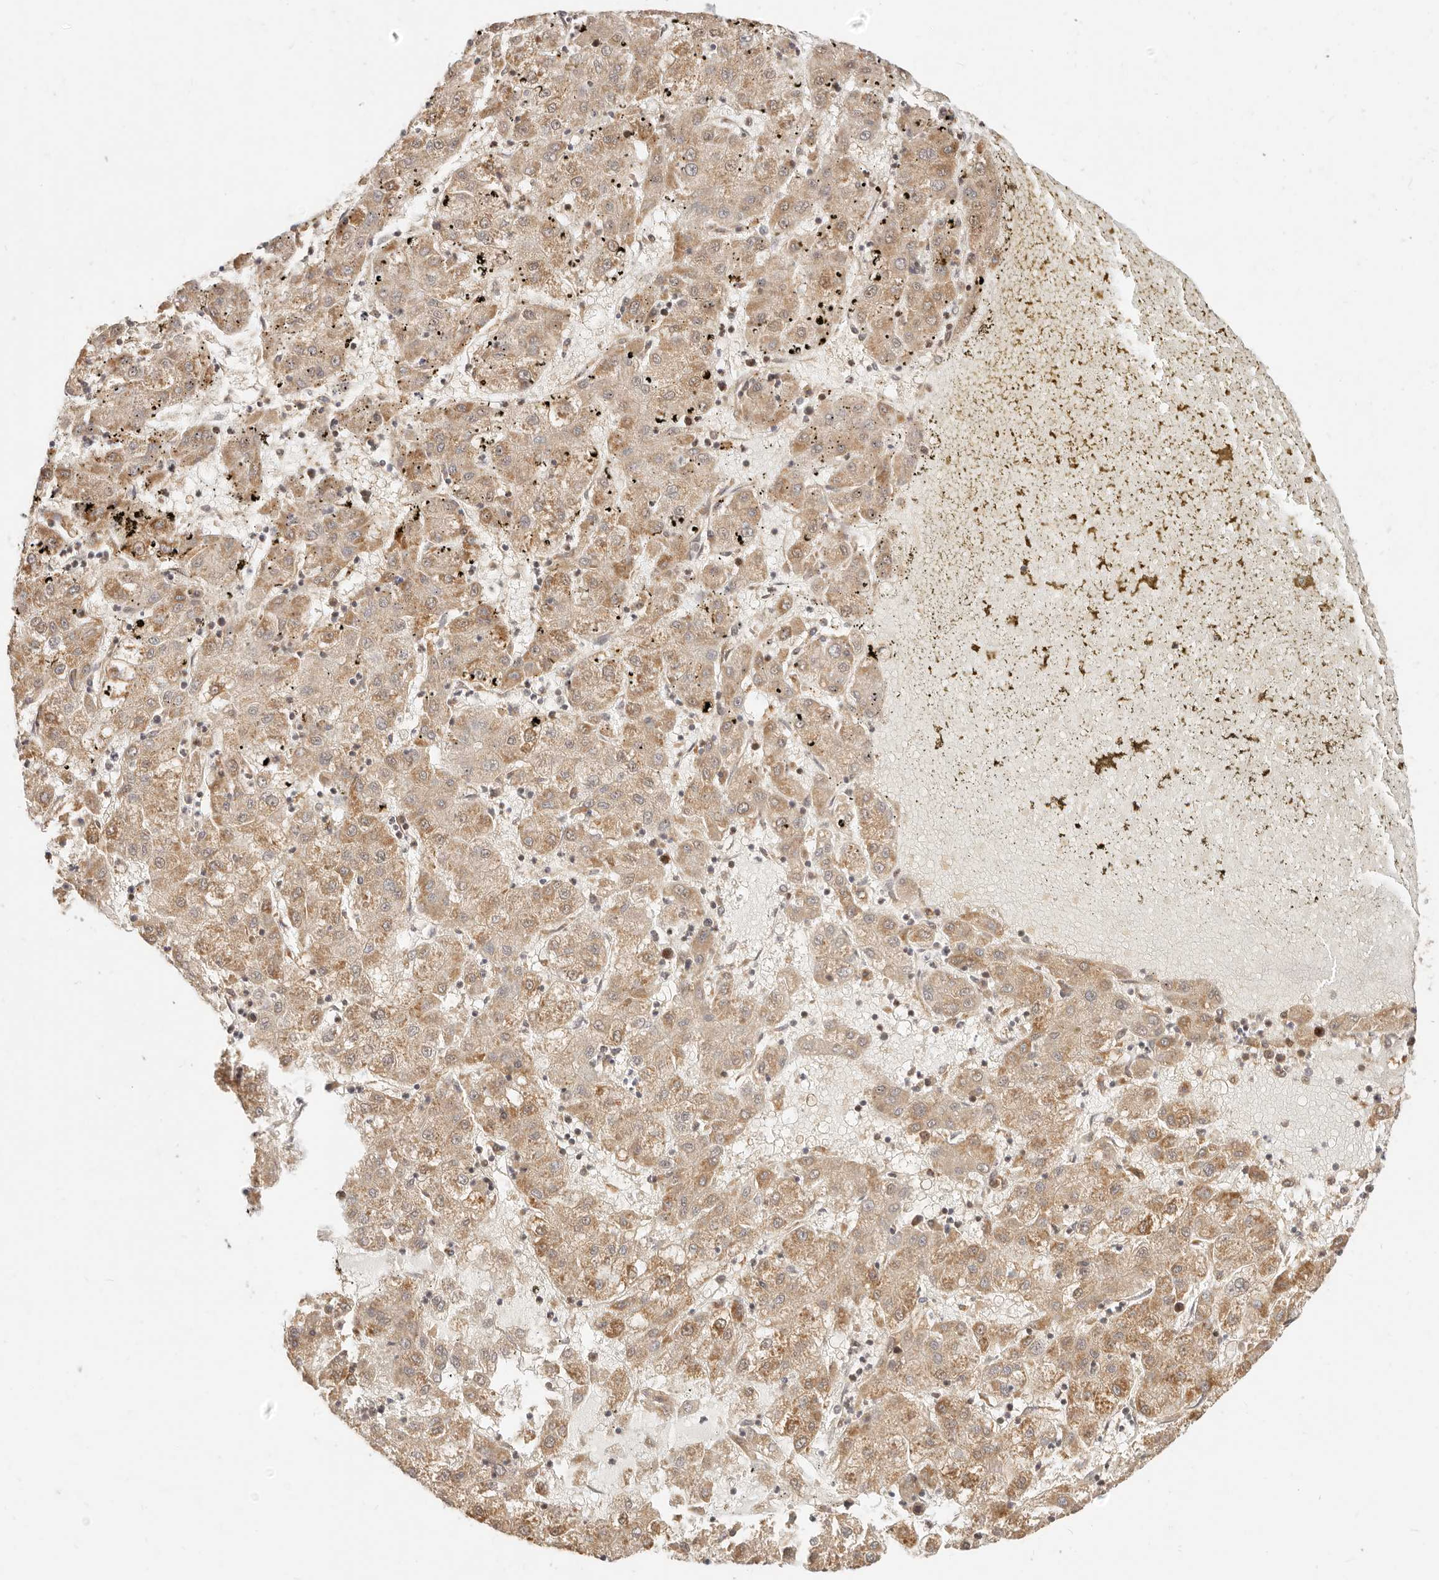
{"staining": {"intensity": "moderate", "quantity": ">75%", "location": "cytoplasmic/membranous"}, "tissue": "liver cancer", "cell_type": "Tumor cells", "image_type": "cancer", "snomed": [{"axis": "morphology", "description": "Carcinoma, Hepatocellular, NOS"}, {"axis": "topography", "description": "Liver"}], "caption": "Liver cancer (hepatocellular carcinoma) stained with a brown dye reveals moderate cytoplasmic/membranous positive expression in approximately >75% of tumor cells.", "gene": "TIMM17A", "patient": {"sex": "male", "age": 72}}